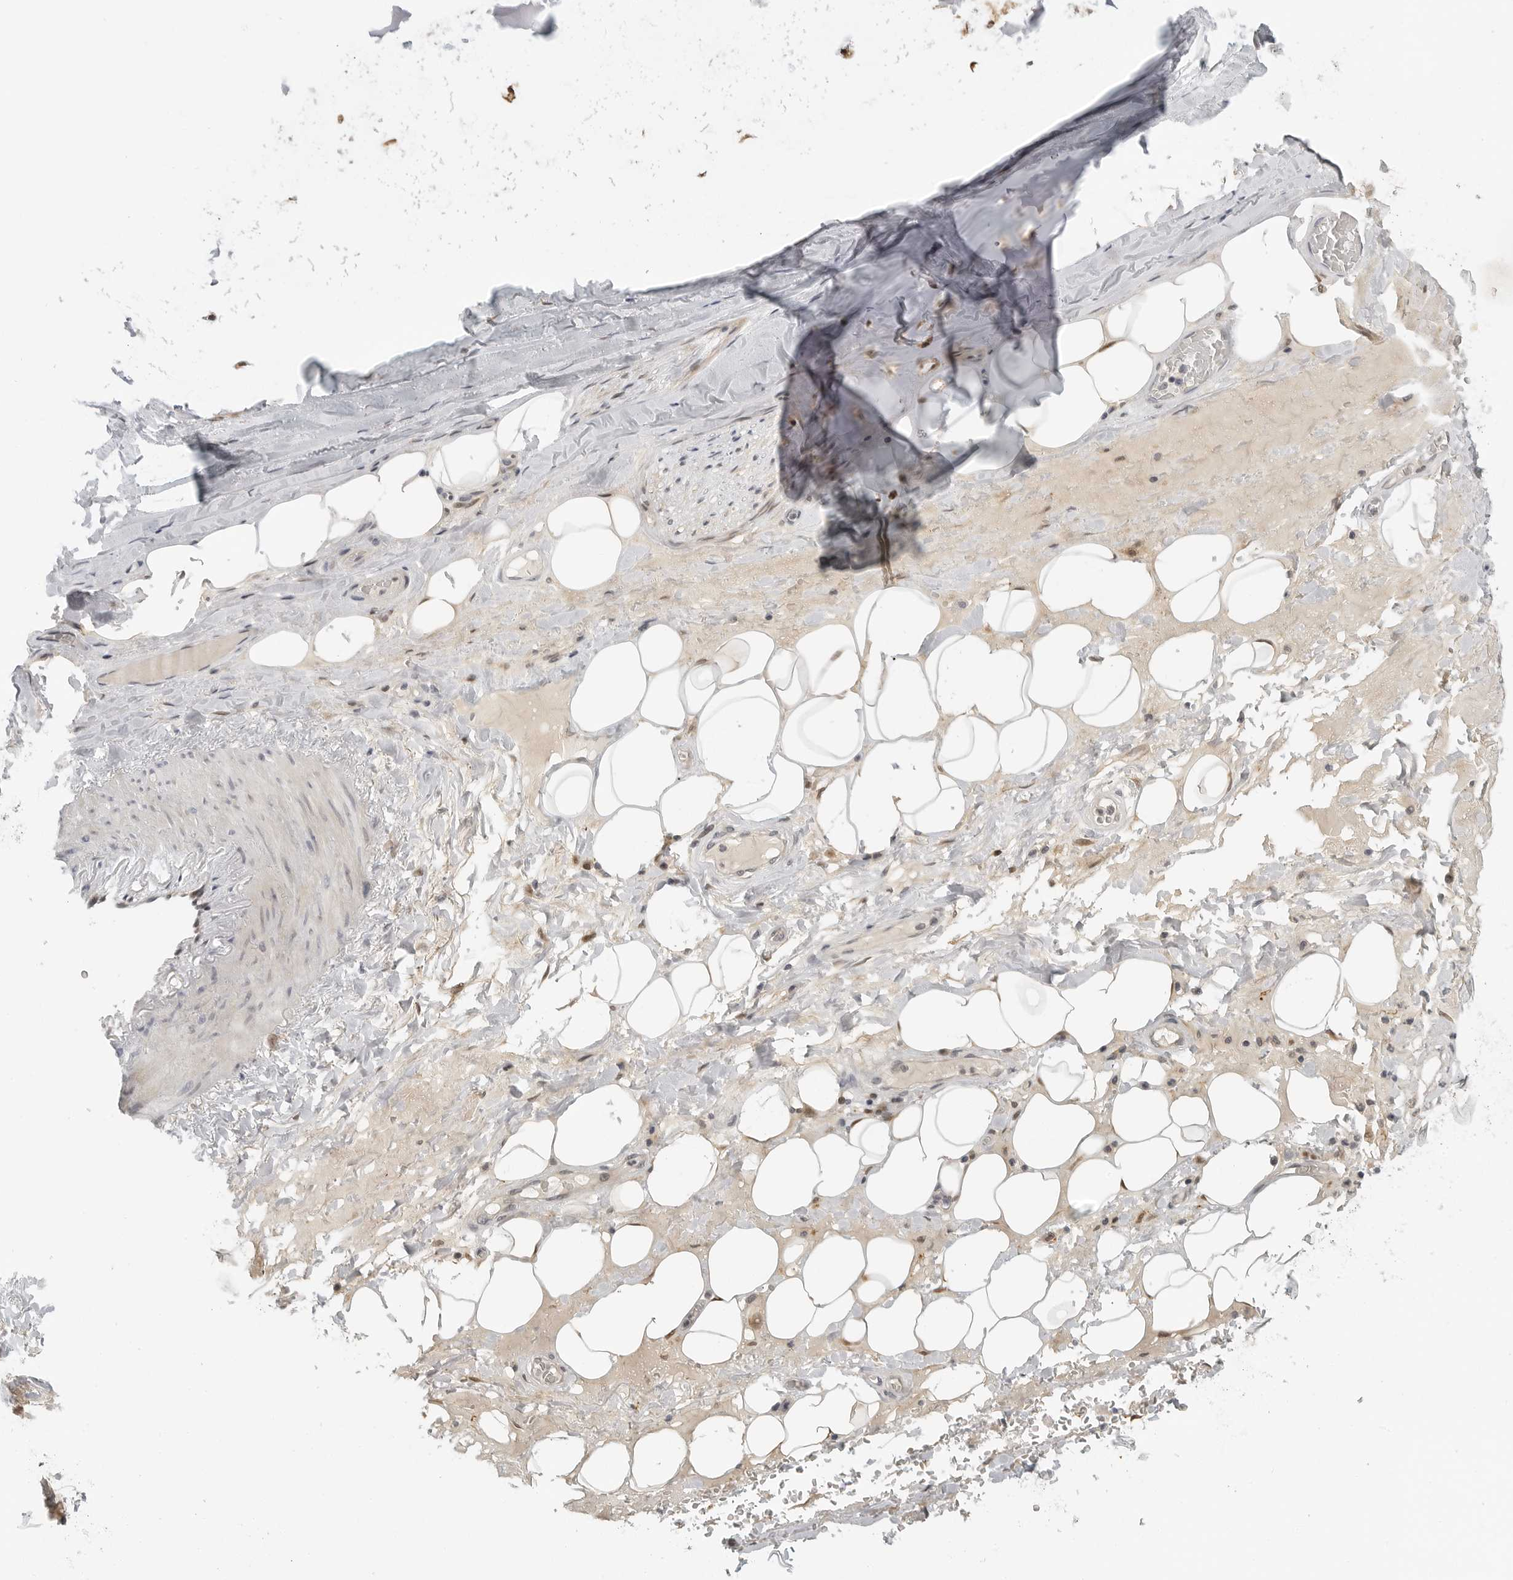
{"staining": {"intensity": "negative", "quantity": "none", "location": "none"}, "tissue": "adipose tissue", "cell_type": "Adipocytes", "image_type": "normal", "snomed": [{"axis": "morphology", "description": "Normal tissue, NOS"}, {"axis": "topography", "description": "Cartilage tissue"}], "caption": "Immunohistochemistry of benign adipose tissue displays no positivity in adipocytes. (DAB (3,3'-diaminobenzidine) immunohistochemistry (IHC) visualized using brightfield microscopy, high magnification).", "gene": "CTIF", "patient": {"sex": "female", "age": 63}}